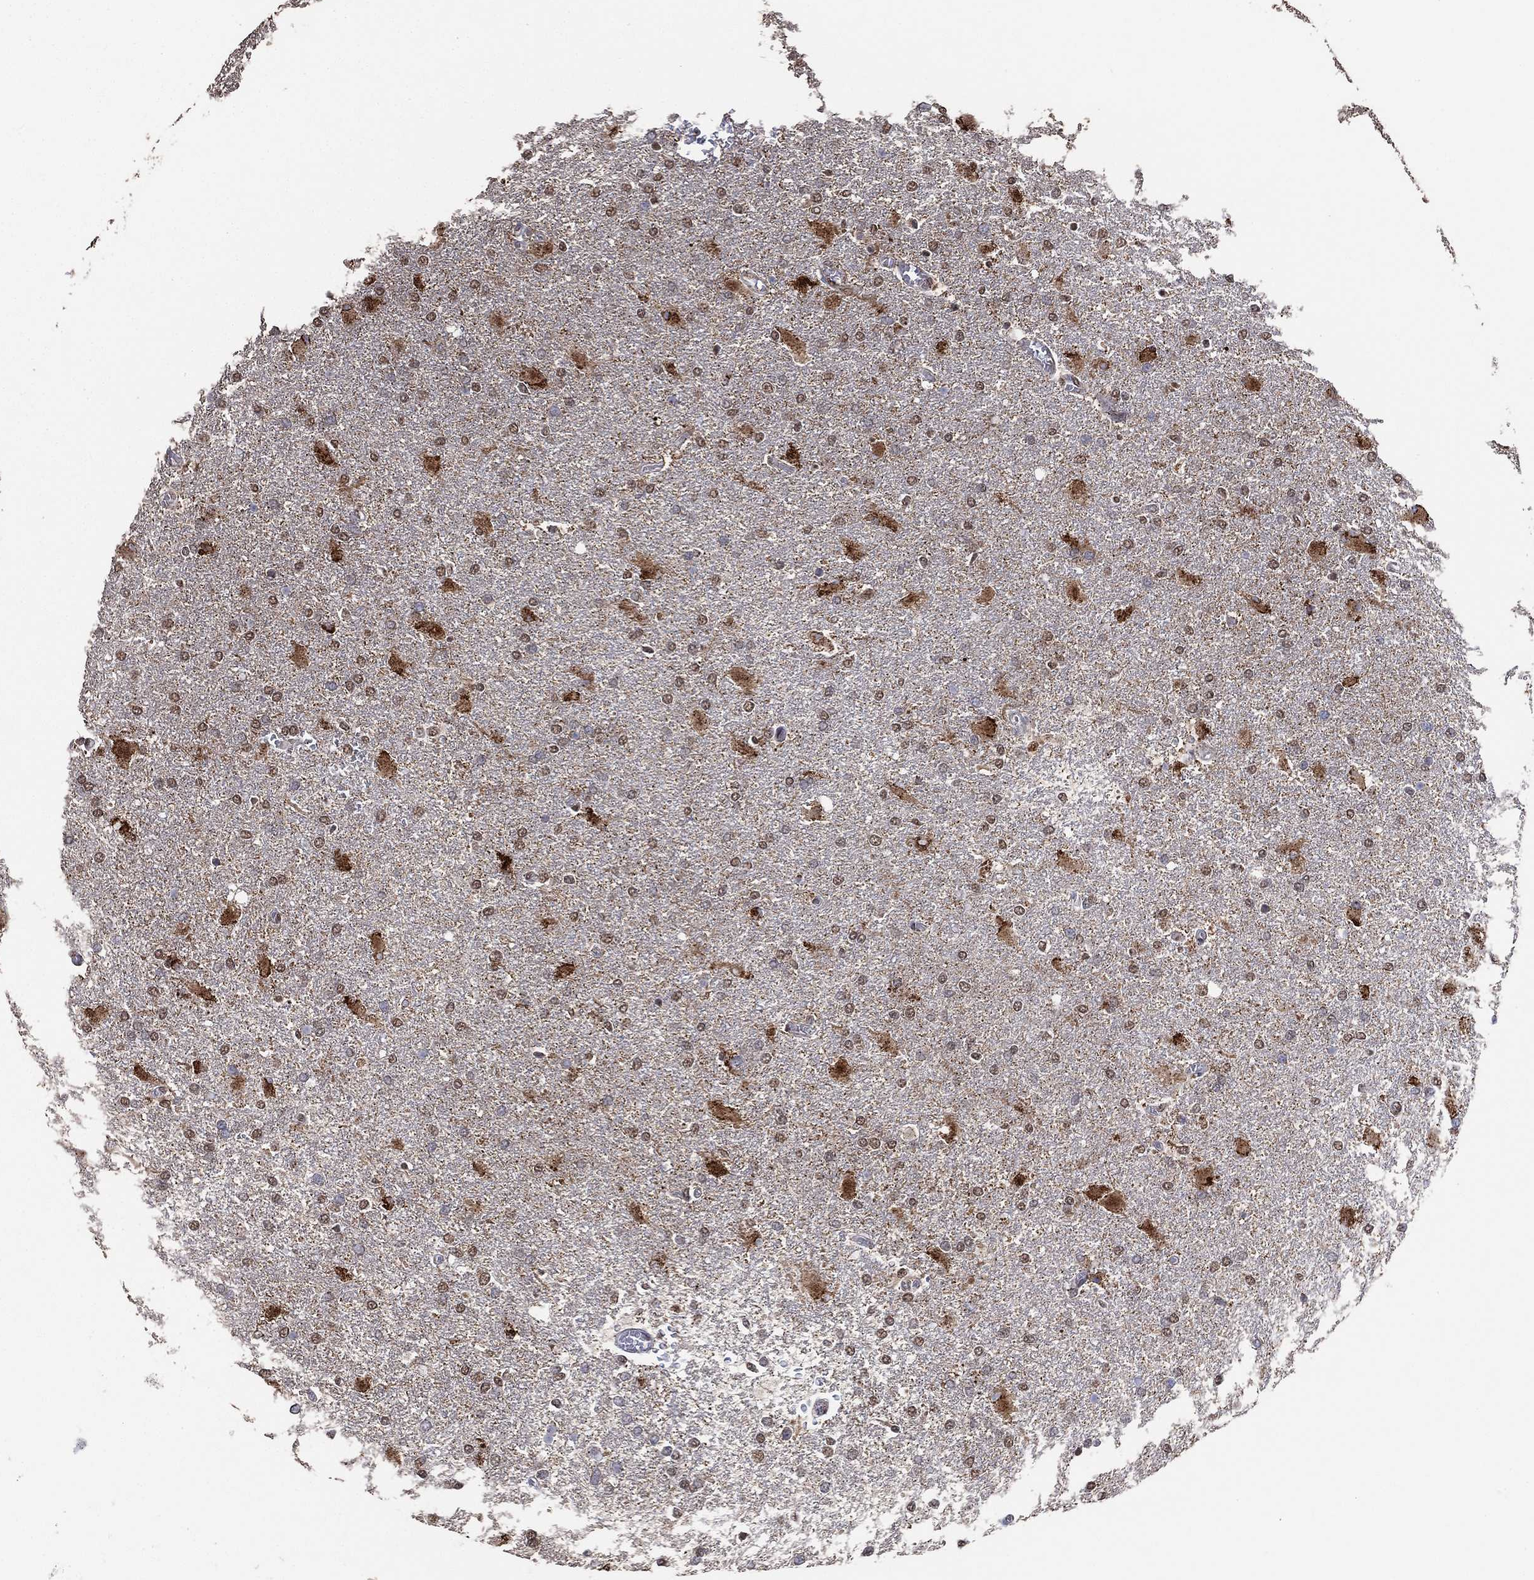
{"staining": {"intensity": "weak", "quantity": "25%-75%", "location": "nuclear"}, "tissue": "glioma", "cell_type": "Tumor cells", "image_type": "cancer", "snomed": [{"axis": "morphology", "description": "Glioma, malignant, High grade"}, {"axis": "topography", "description": "Cerebral cortex"}], "caption": "Immunohistochemical staining of glioma displays weak nuclear protein expression in approximately 25%-75% of tumor cells. (DAB (3,3'-diaminobenzidine) IHC, brown staining for protein, blue staining for nuclei).", "gene": "ALDH7A1", "patient": {"sex": "male", "age": 79}}